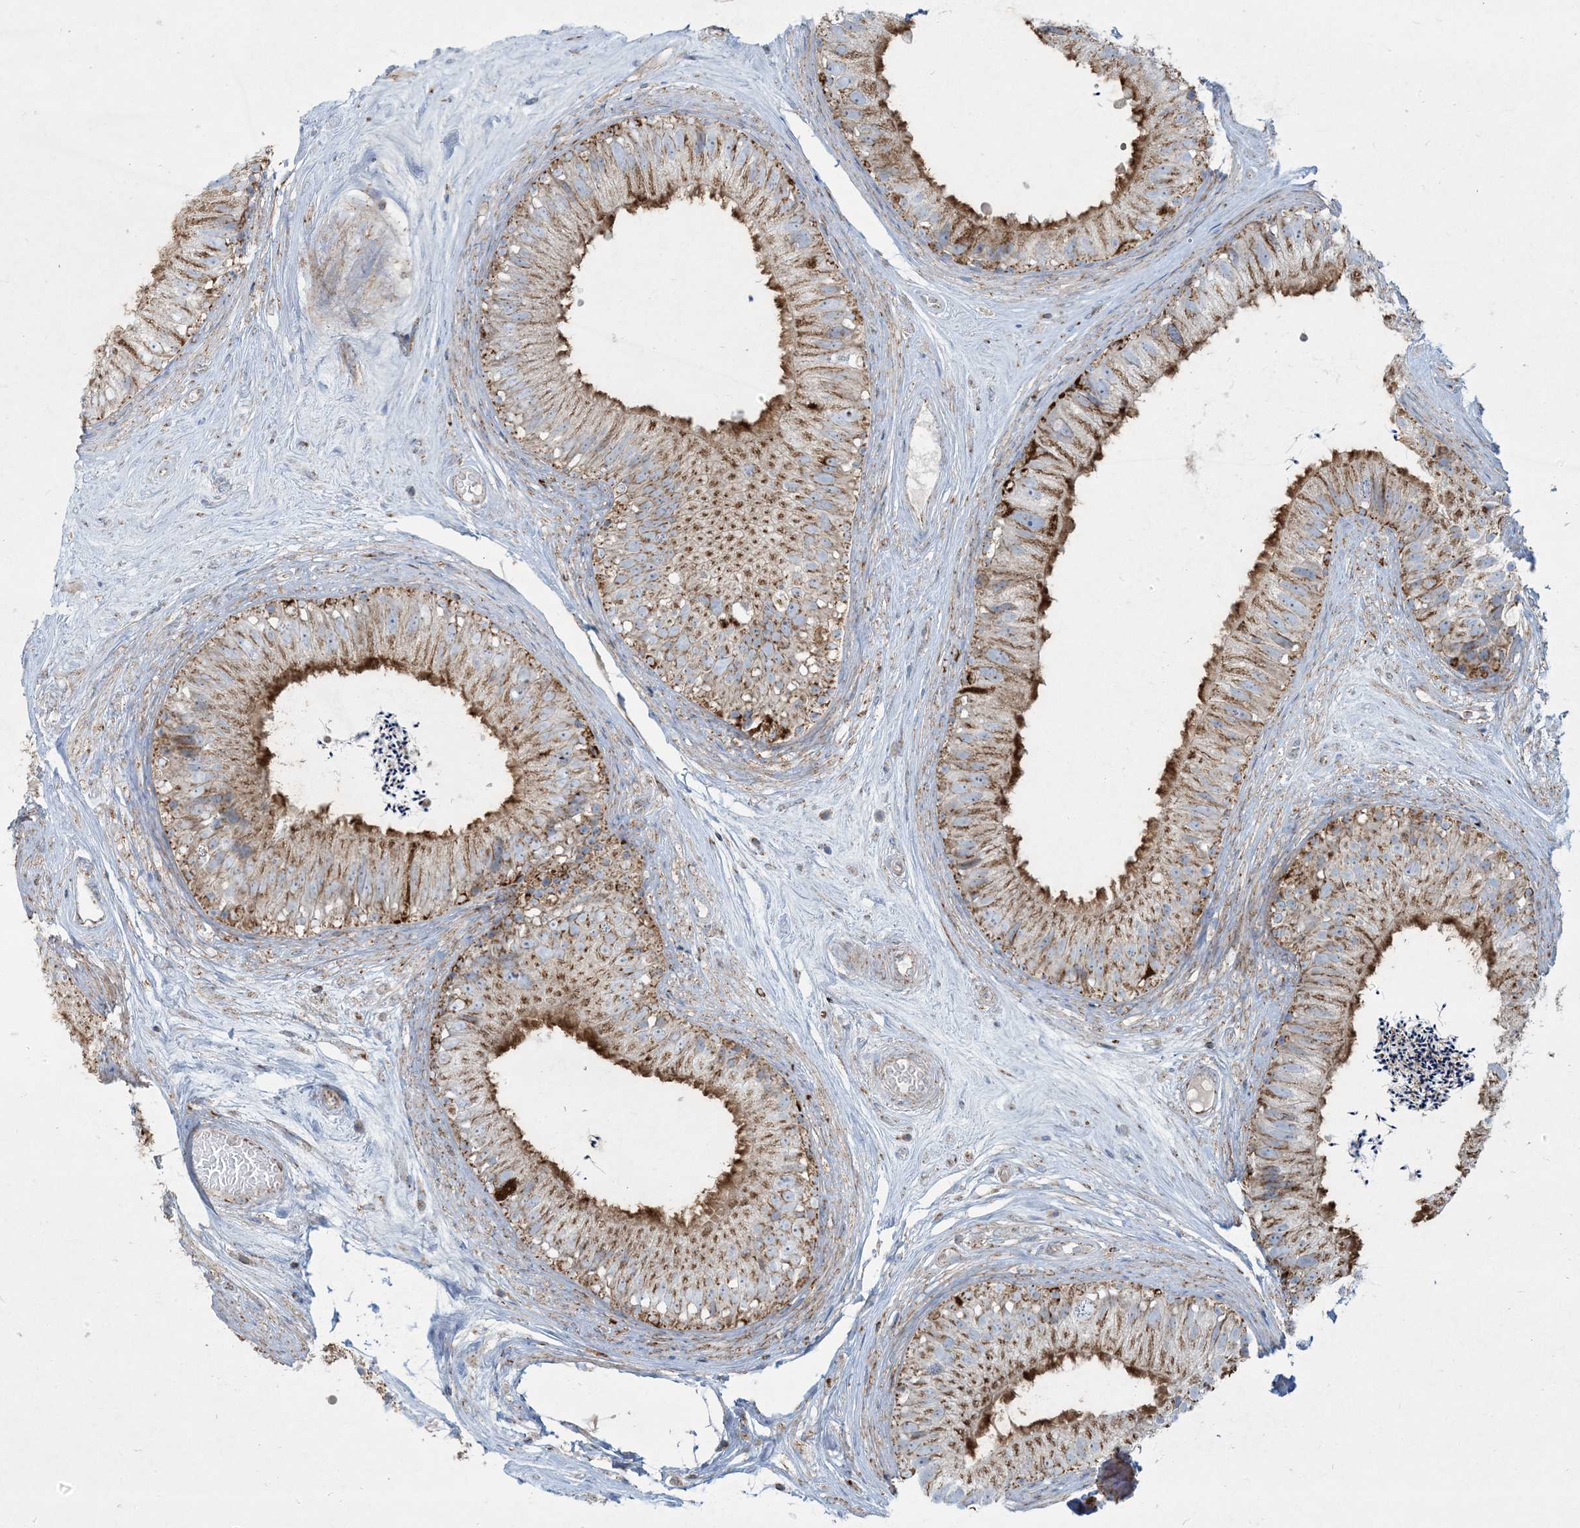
{"staining": {"intensity": "strong", "quantity": "25%-75%", "location": "cytoplasmic/membranous"}, "tissue": "epididymis", "cell_type": "Glandular cells", "image_type": "normal", "snomed": [{"axis": "morphology", "description": "Normal tissue, NOS"}, {"axis": "topography", "description": "Epididymis"}], "caption": "IHC of normal human epididymis demonstrates high levels of strong cytoplasmic/membranous expression in approximately 25%-75% of glandular cells.", "gene": "BEND4", "patient": {"sex": "male", "age": 77}}